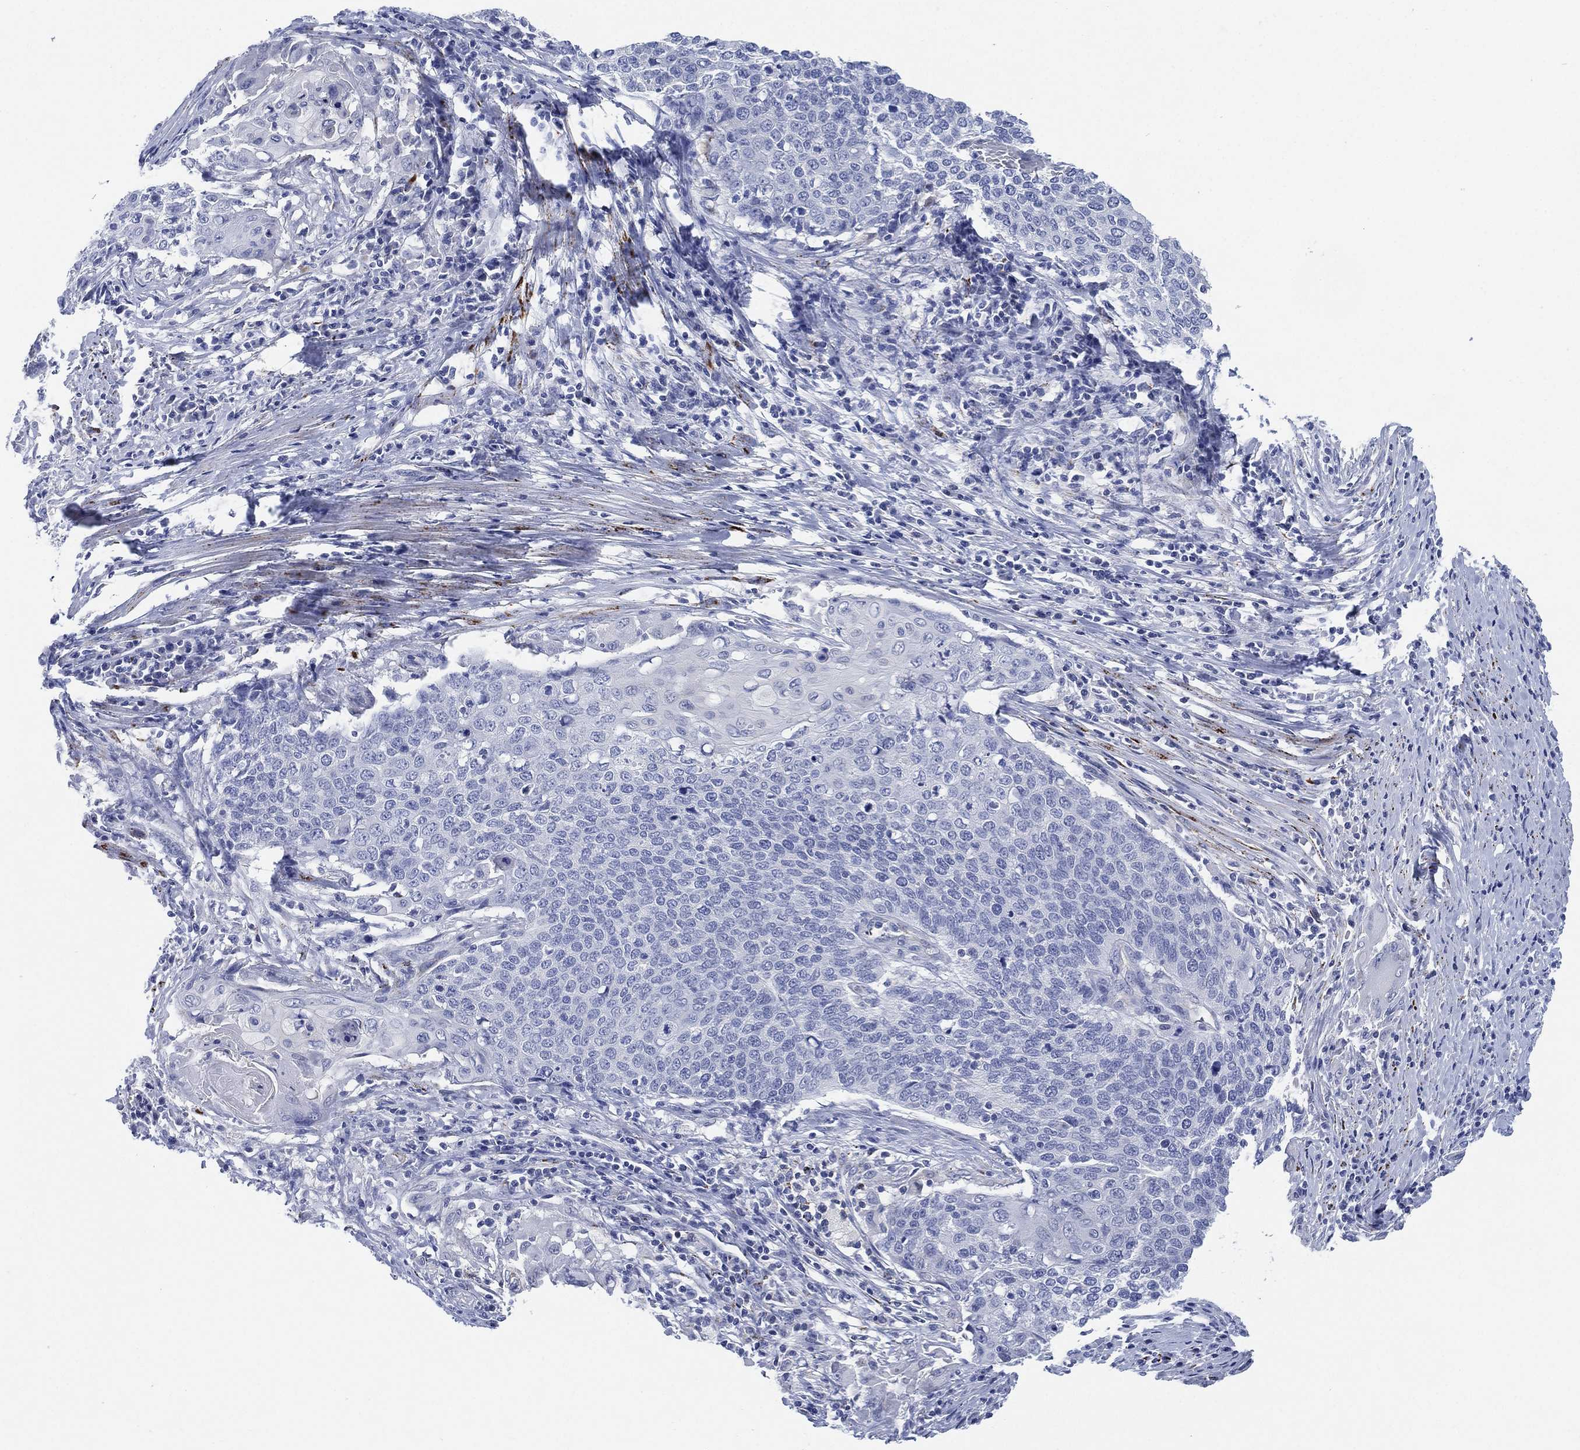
{"staining": {"intensity": "negative", "quantity": "none", "location": "none"}, "tissue": "cervical cancer", "cell_type": "Tumor cells", "image_type": "cancer", "snomed": [{"axis": "morphology", "description": "Squamous cell carcinoma, NOS"}, {"axis": "topography", "description": "Cervix"}], "caption": "Photomicrograph shows no significant protein staining in tumor cells of cervical cancer.", "gene": "C5orf46", "patient": {"sex": "female", "age": 39}}